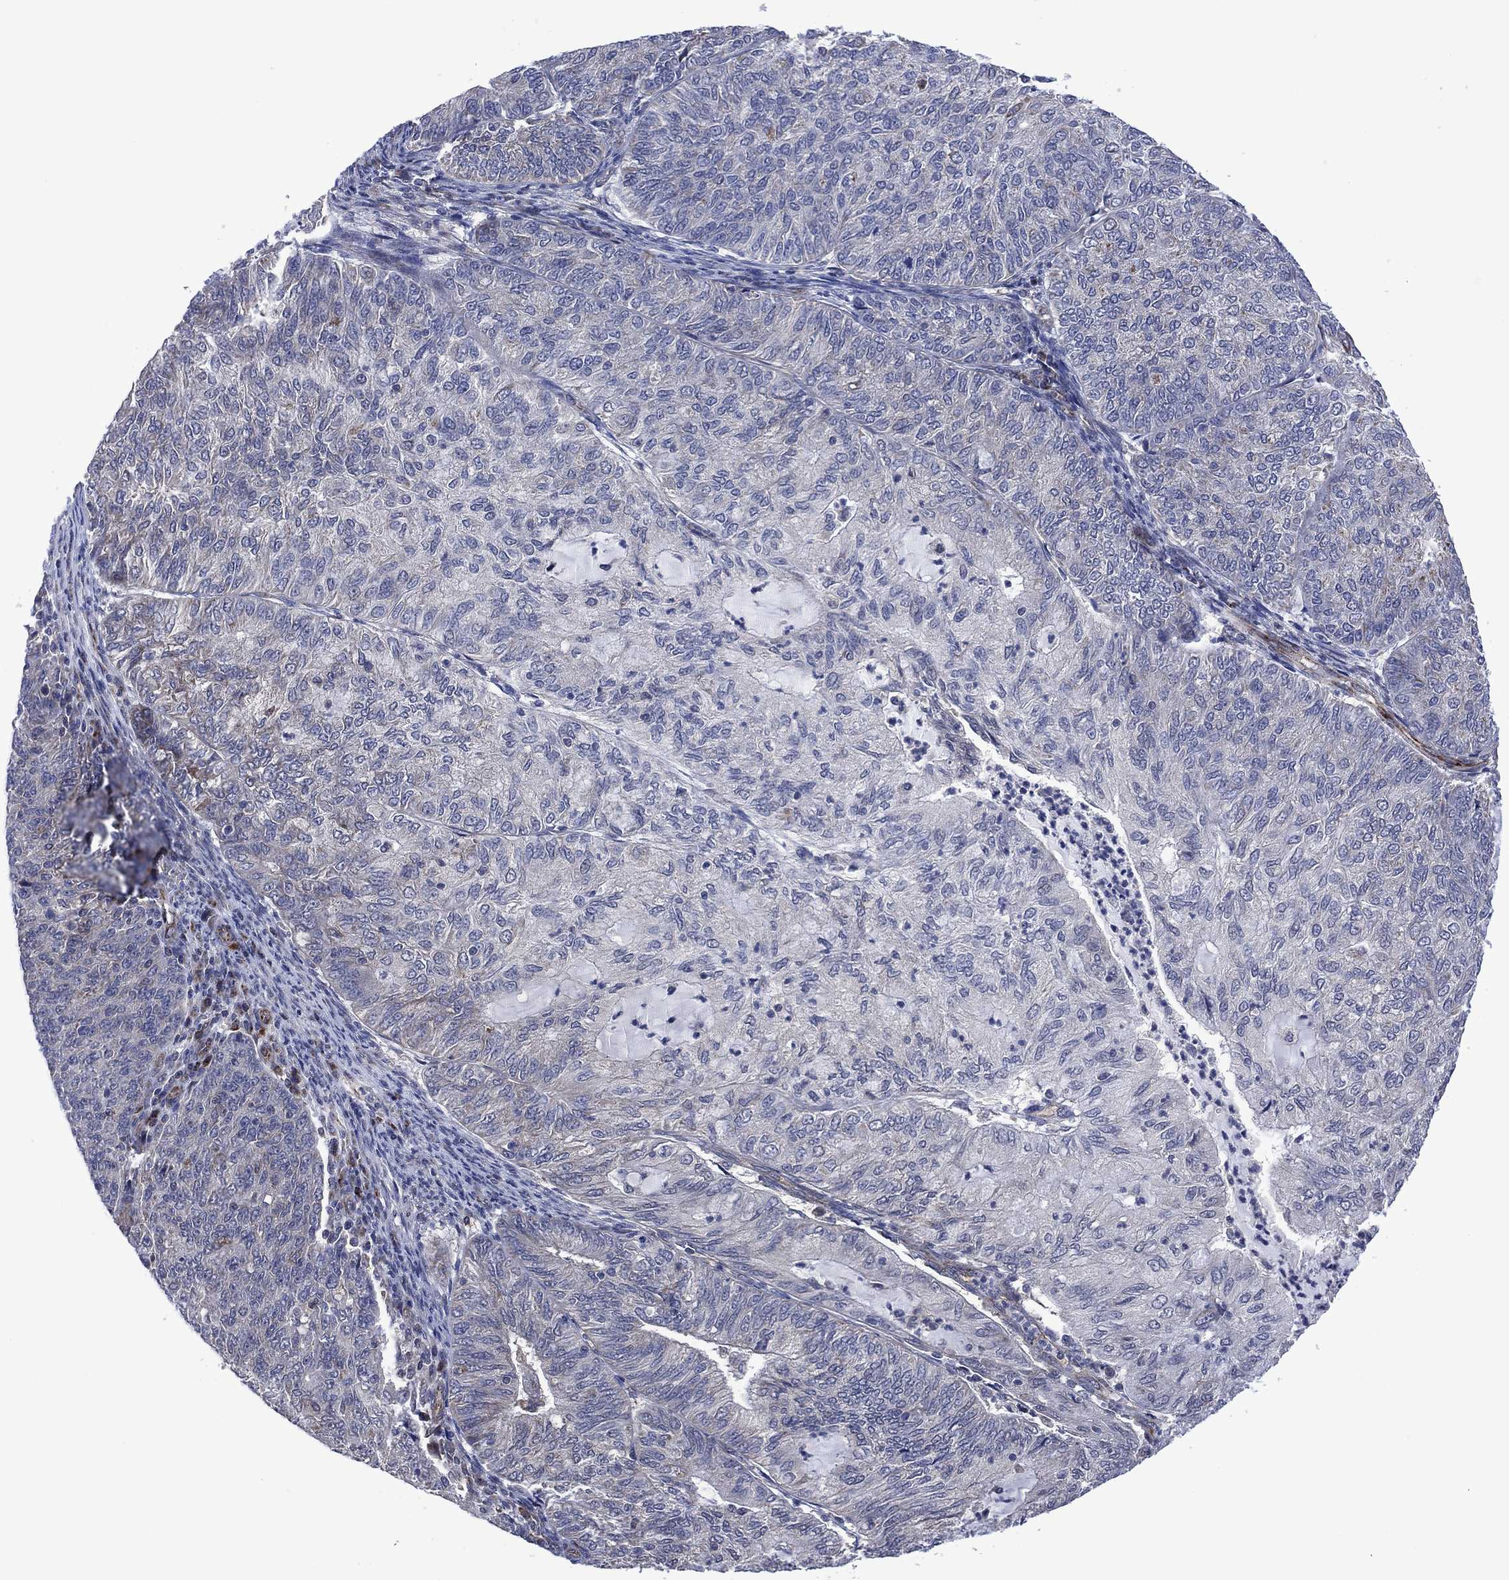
{"staining": {"intensity": "negative", "quantity": "none", "location": "none"}, "tissue": "endometrial cancer", "cell_type": "Tumor cells", "image_type": "cancer", "snomed": [{"axis": "morphology", "description": "Adenocarcinoma, NOS"}, {"axis": "topography", "description": "Endometrium"}], "caption": "Image shows no significant protein staining in tumor cells of endometrial adenocarcinoma. Nuclei are stained in blue.", "gene": "HTD2", "patient": {"sex": "female", "age": 82}}